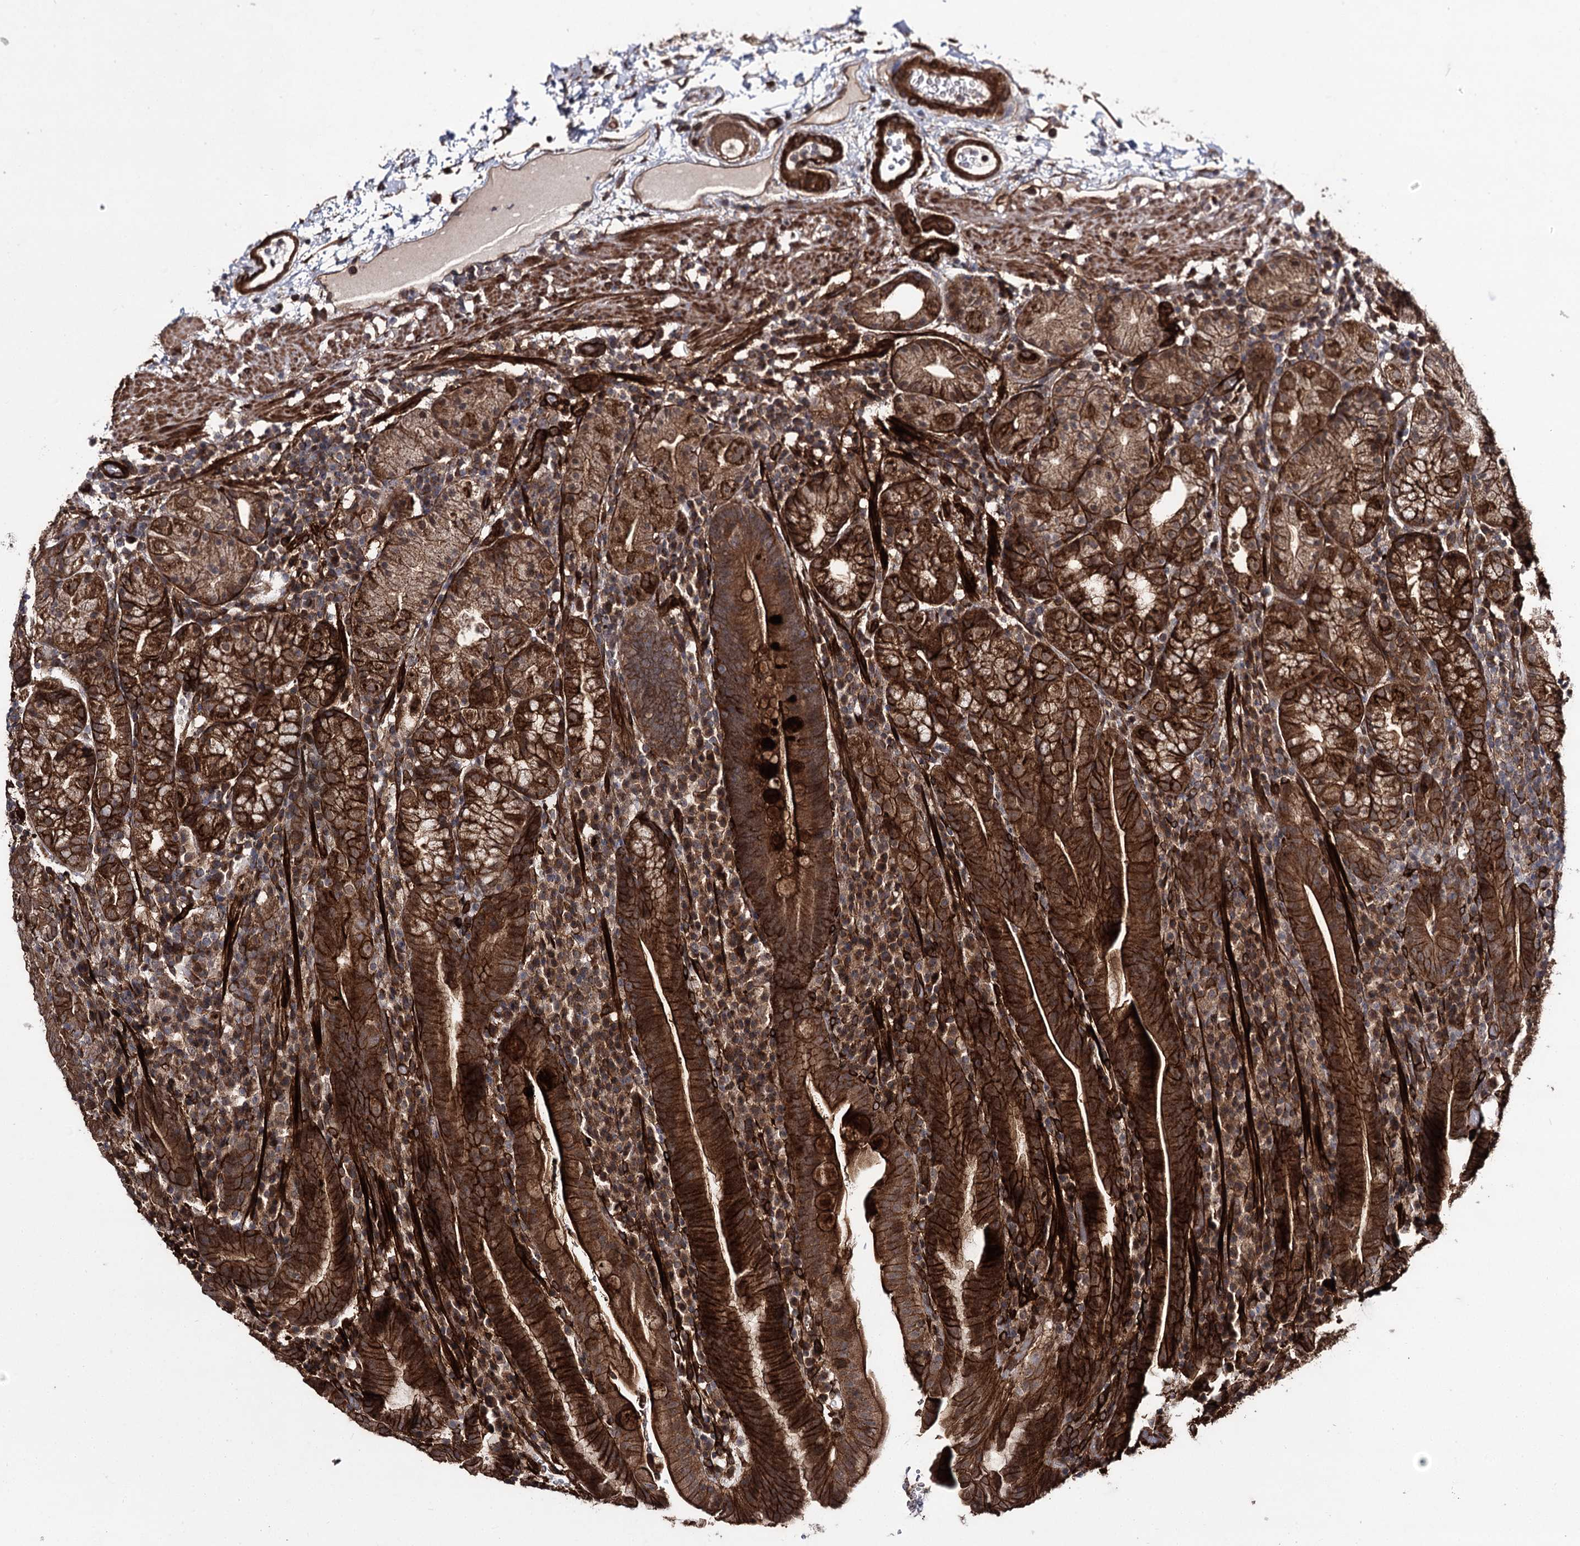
{"staining": {"intensity": "strong", "quantity": ">75%", "location": "cytoplasmic/membranous"}, "tissue": "stomach", "cell_type": "Glandular cells", "image_type": "normal", "snomed": [{"axis": "morphology", "description": "Normal tissue, NOS"}, {"axis": "morphology", "description": "Inflammation, NOS"}, {"axis": "topography", "description": "Stomach"}], "caption": "Immunohistochemistry (IHC) of normal human stomach demonstrates high levels of strong cytoplasmic/membranous expression in approximately >75% of glandular cells.", "gene": "MYO1C", "patient": {"sex": "male", "age": 79}}